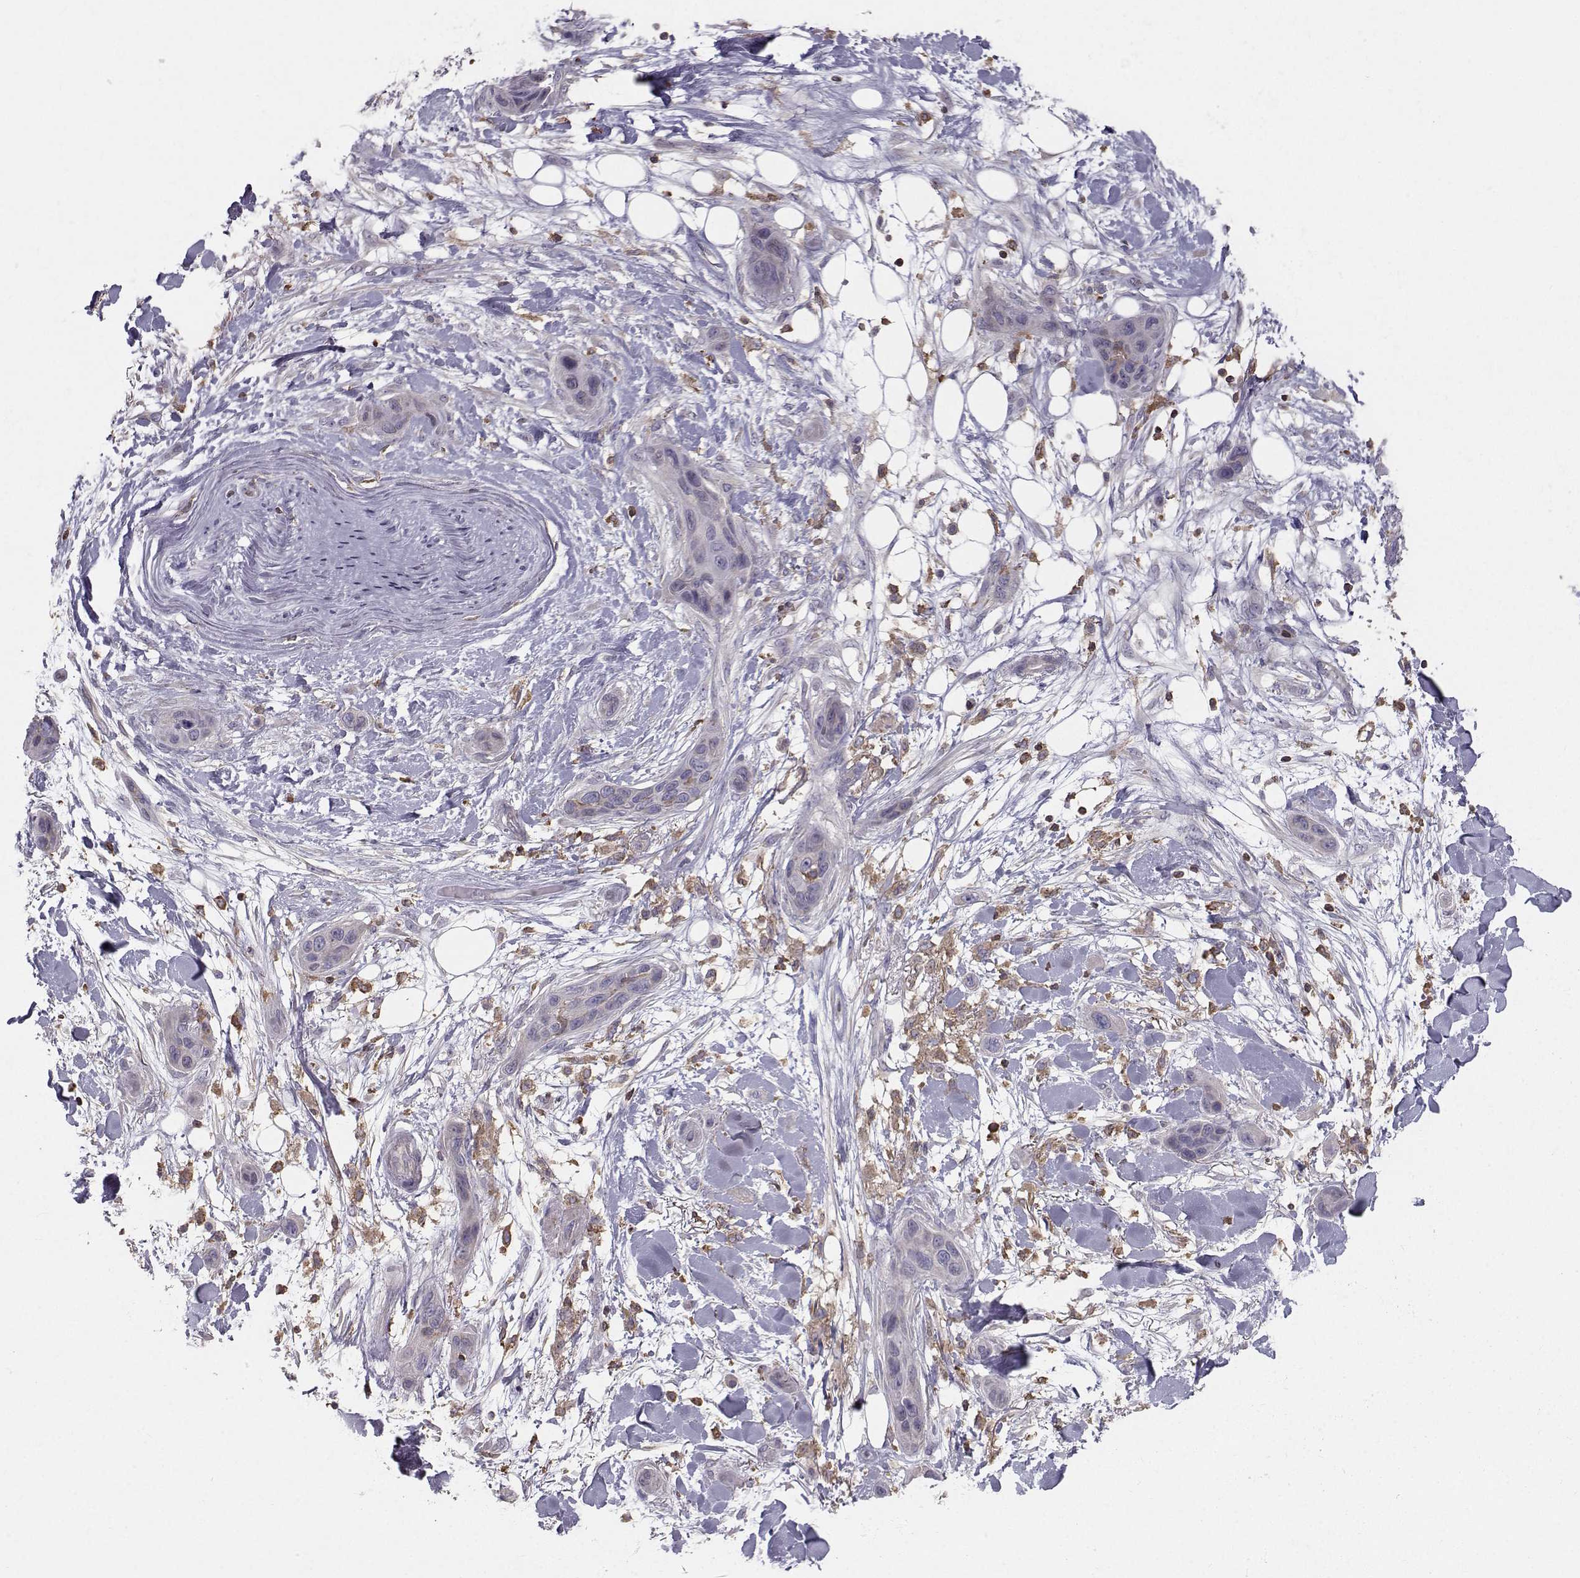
{"staining": {"intensity": "negative", "quantity": "none", "location": "none"}, "tissue": "skin cancer", "cell_type": "Tumor cells", "image_type": "cancer", "snomed": [{"axis": "morphology", "description": "Squamous cell carcinoma, NOS"}, {"axis": "topography", "description": "Skin"}], "caption": "An immunohistochemistry micrograph of skin cancer (squamous cell carcinoma) is shown. There is no staining in tumor cells of skin cancer (squamous cell carcinoma).", "gene": "ZBTB32", "patient": {"sex": "male", "age": 79}}